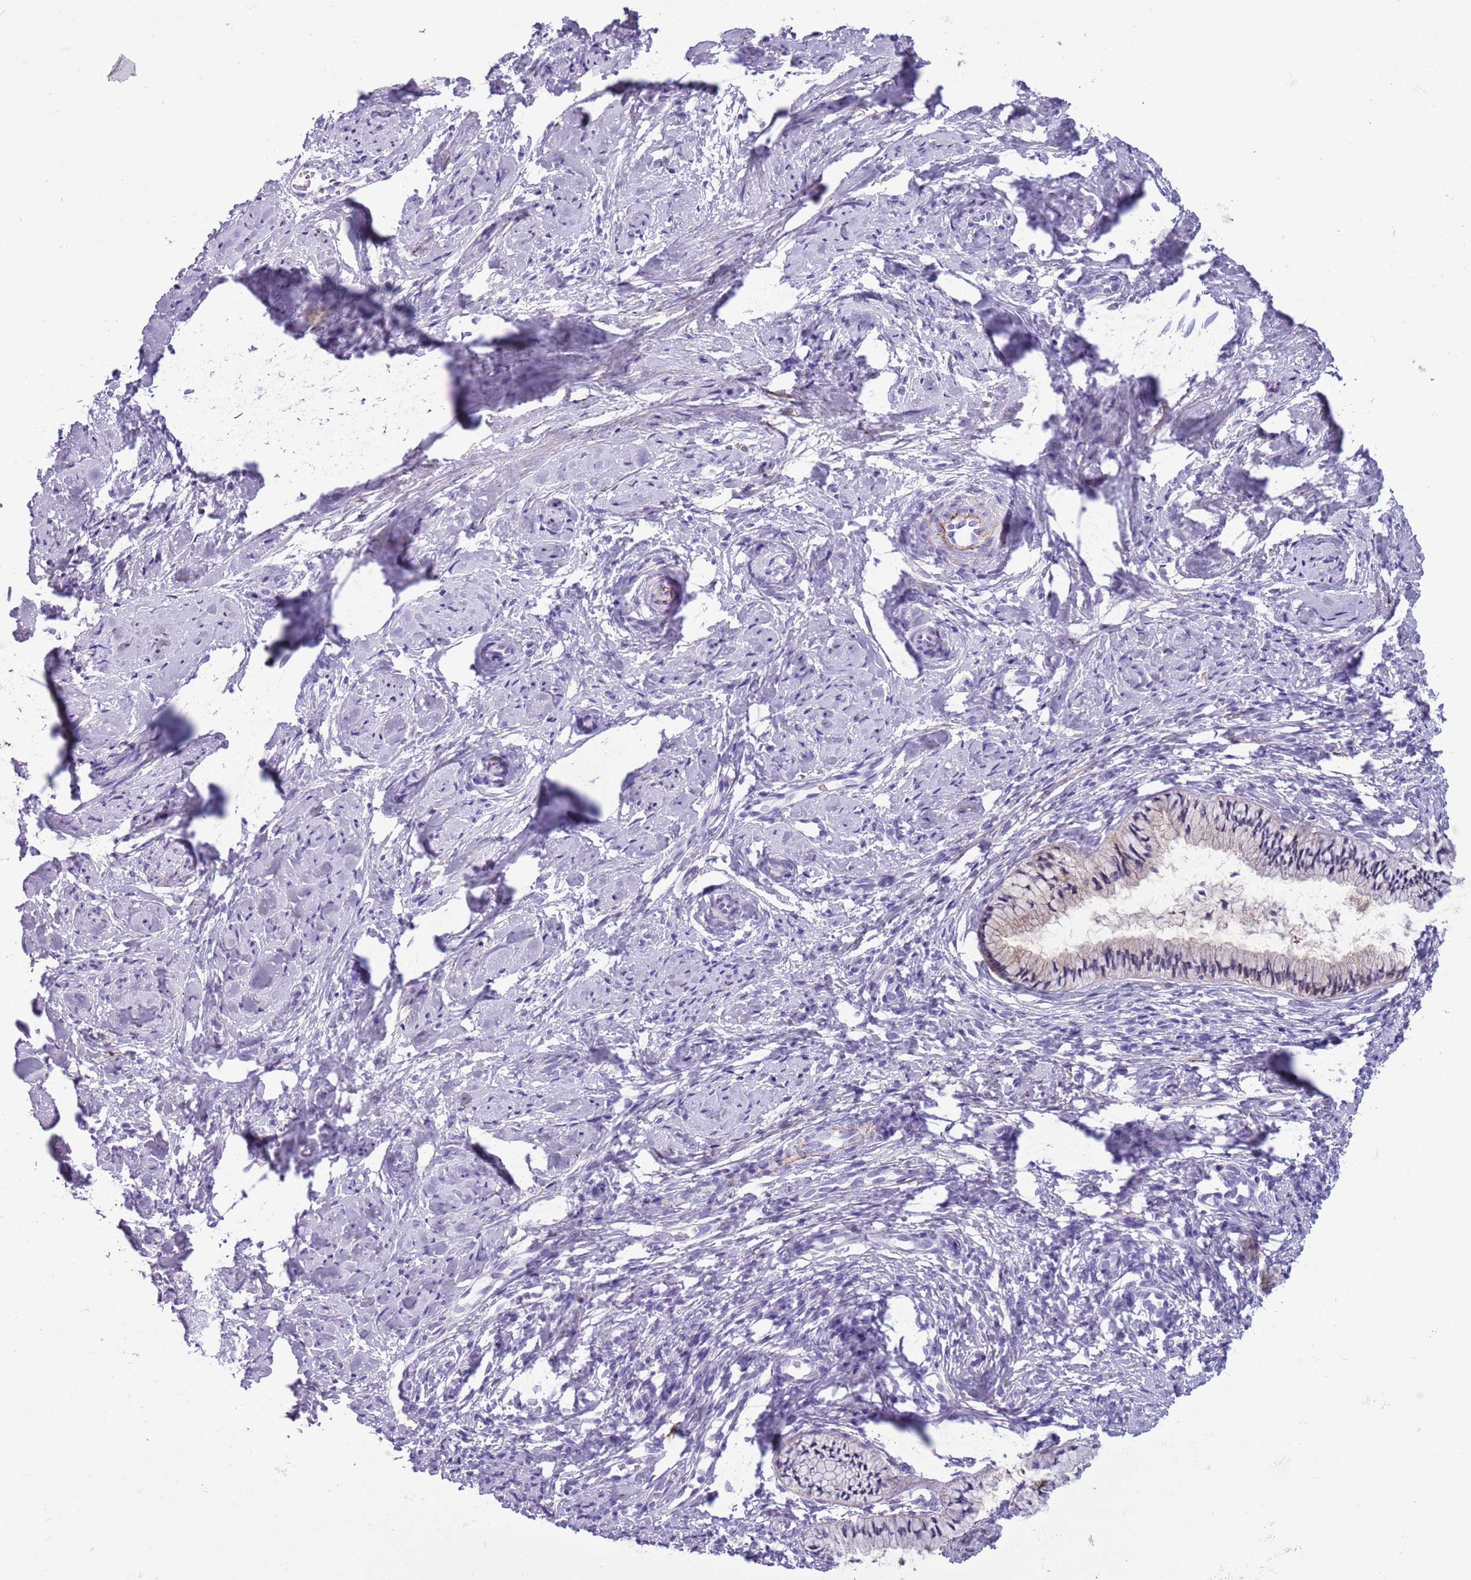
{"staining": {"intensity": "weak", "quantity": "<25%", "location": "cytoplasmic/membranous"}, "tissue": "cervix", "cell_type": "Glandular cells", "image_type": "normal", "snomed": [{"axis": "morphology", "description": "Normal tissue, NOS"}, {"axis": "topography", "description": "Cervix"}], "caption": "The immunohistochemistry (IHC) image has no significant expression in glandular cells of cervix. (DAB (3,3'-diaminobenzidine) IHC with hematoxylin counter stain).", "gene": "PFKFB2", "patient": {"sex": "female", "age": 57}}